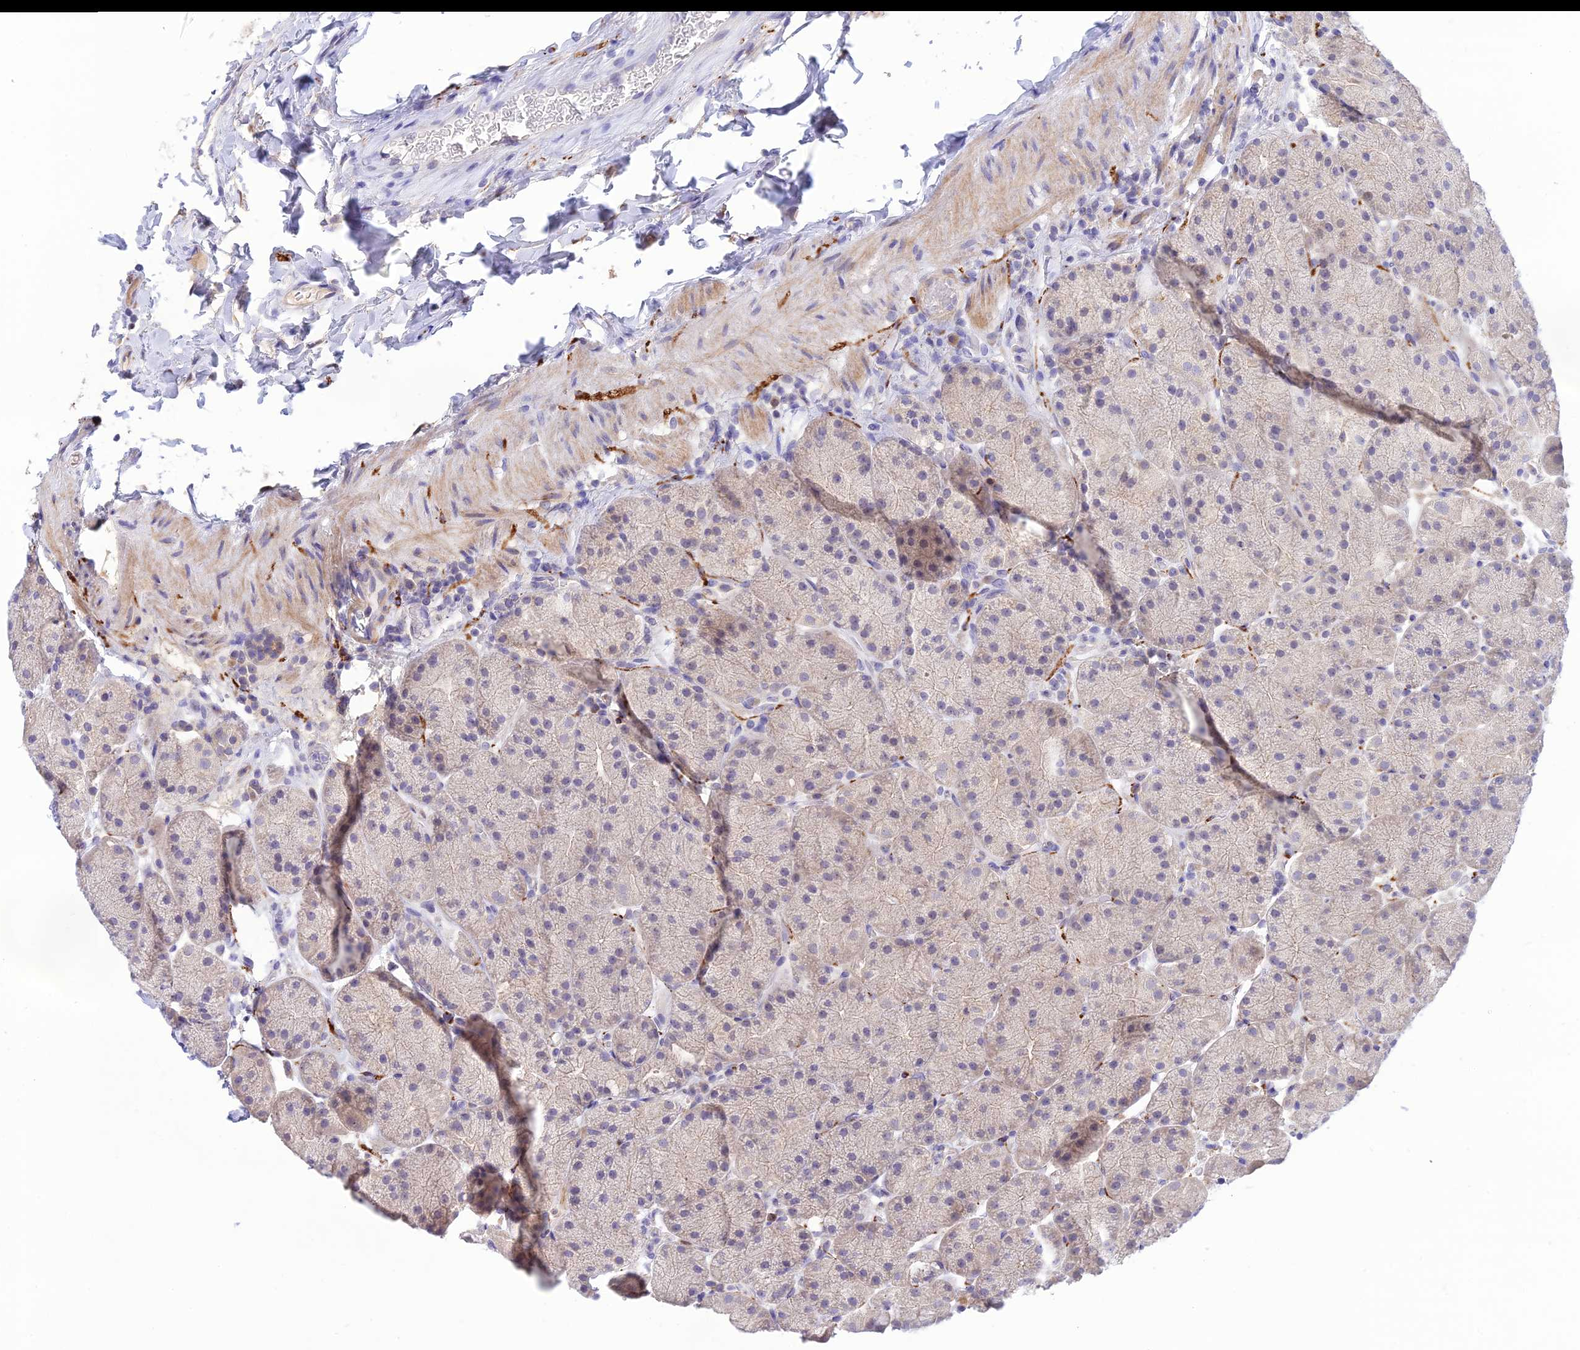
{"staining": {"intensity": "weak", "quantity": "<25%", "location": "cytoplasmic/membranous"}, "tissue": "stomach", "cell_type": "Glandular cells", "image_type": "normal", "snomed": [{"axis": "morphology", "description": "Normal tissue, NOS"}, {"axis": "topography", "description": "Stomach, upper"}, {"axis": "topography", "description": "Stomach, lower"}], "caption": "Photomicrograph shows no significant protein positivity in glandular cells of benign stomach. (Immunohistochemistry, brightfield microscopy, high magnification).", "gene": "XPO7", "patient": {"sex": "male", "age": 67}}